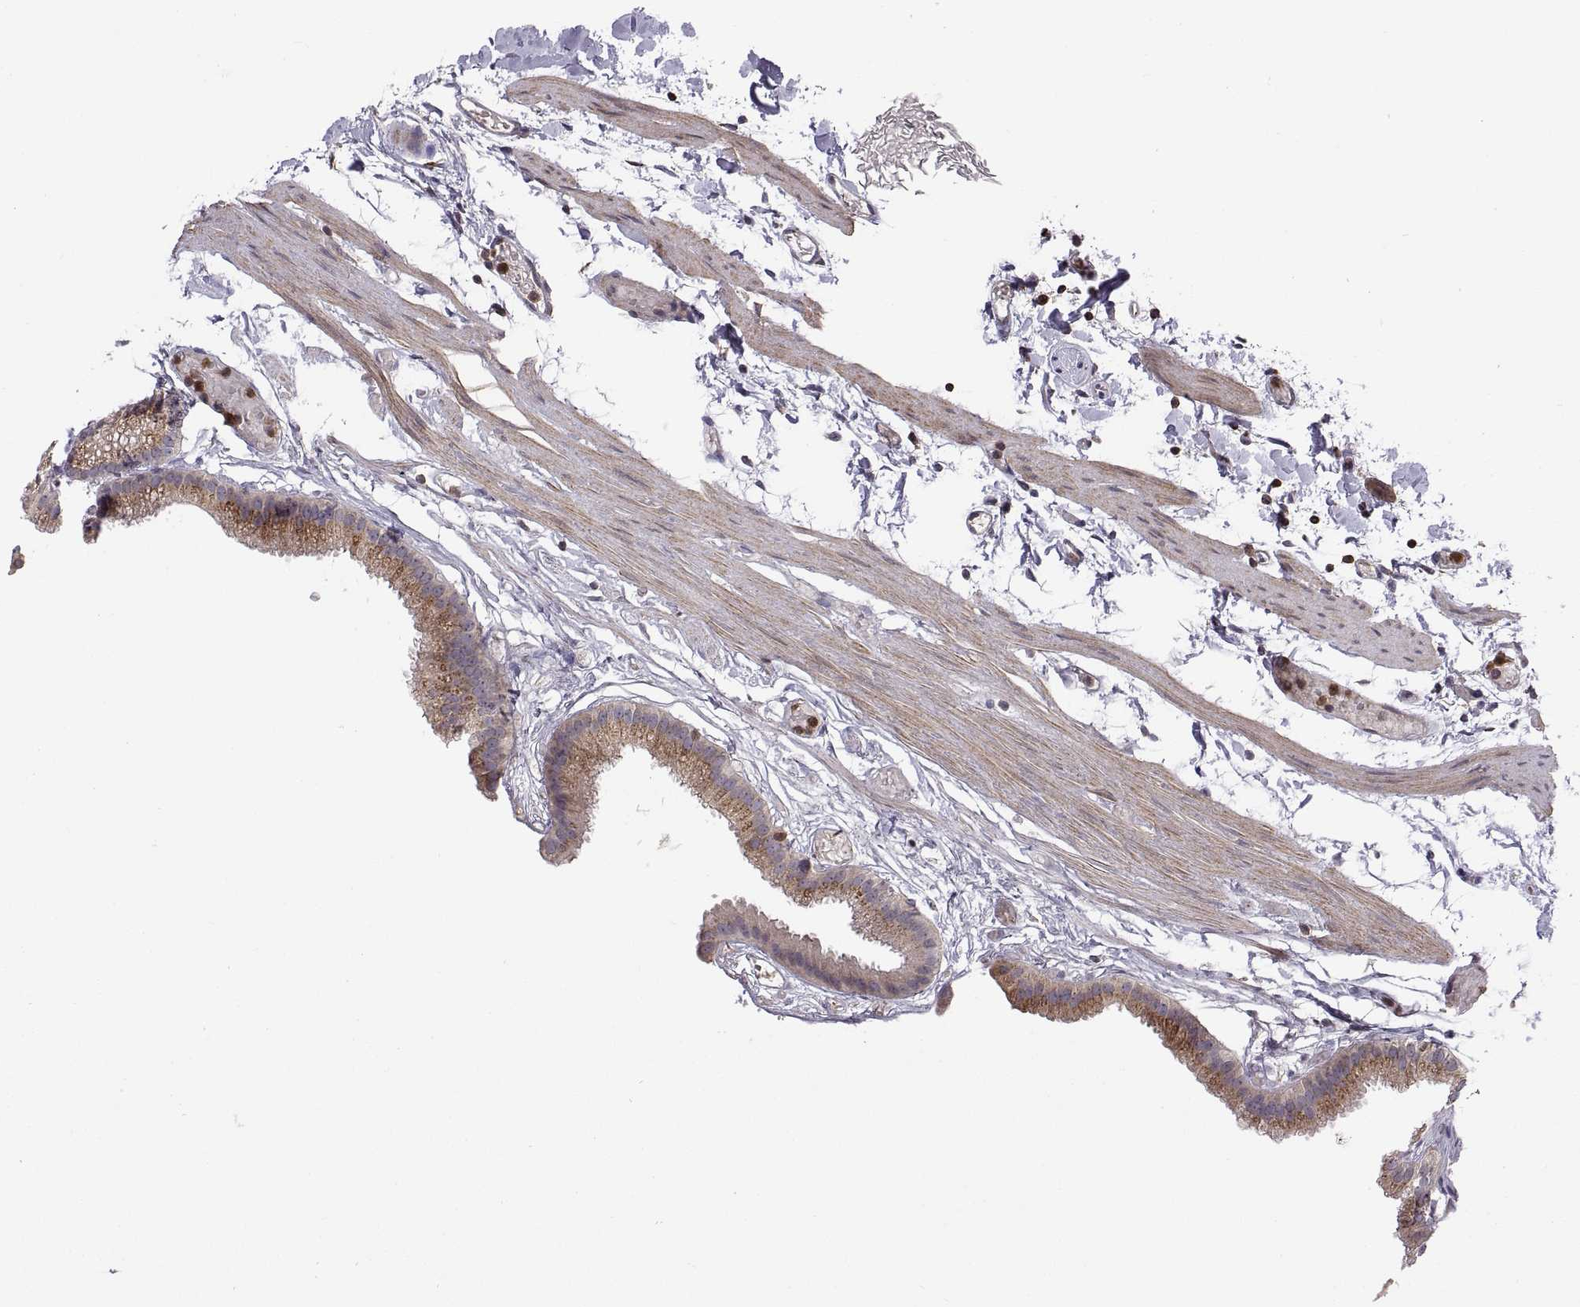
{"staining": {"intensity": "strong", "quantity": ">75%", "location": "cytoplasmic/membranous"}, "tissue": "gallbladder", "cell_type": "Glandular cells", "image_type": "normal", "snomed": [{"axis": "morphology", "description": "Normal tissue, NOS"}, {"axis": "topography", "description": "Gallbladder"}], "caption": "Strong cytoplasmic/membranous staining is appreciated in about >75% of glandular cells in unremarkable gallbladder. The staining was performed using DAB to visualize the protein expression in brown, while the nuclei were stained in blue with hematoxylin (Magnification: 20x).", "gene": "ACAP1", "patient": {"sex": "female", "age": 45}}